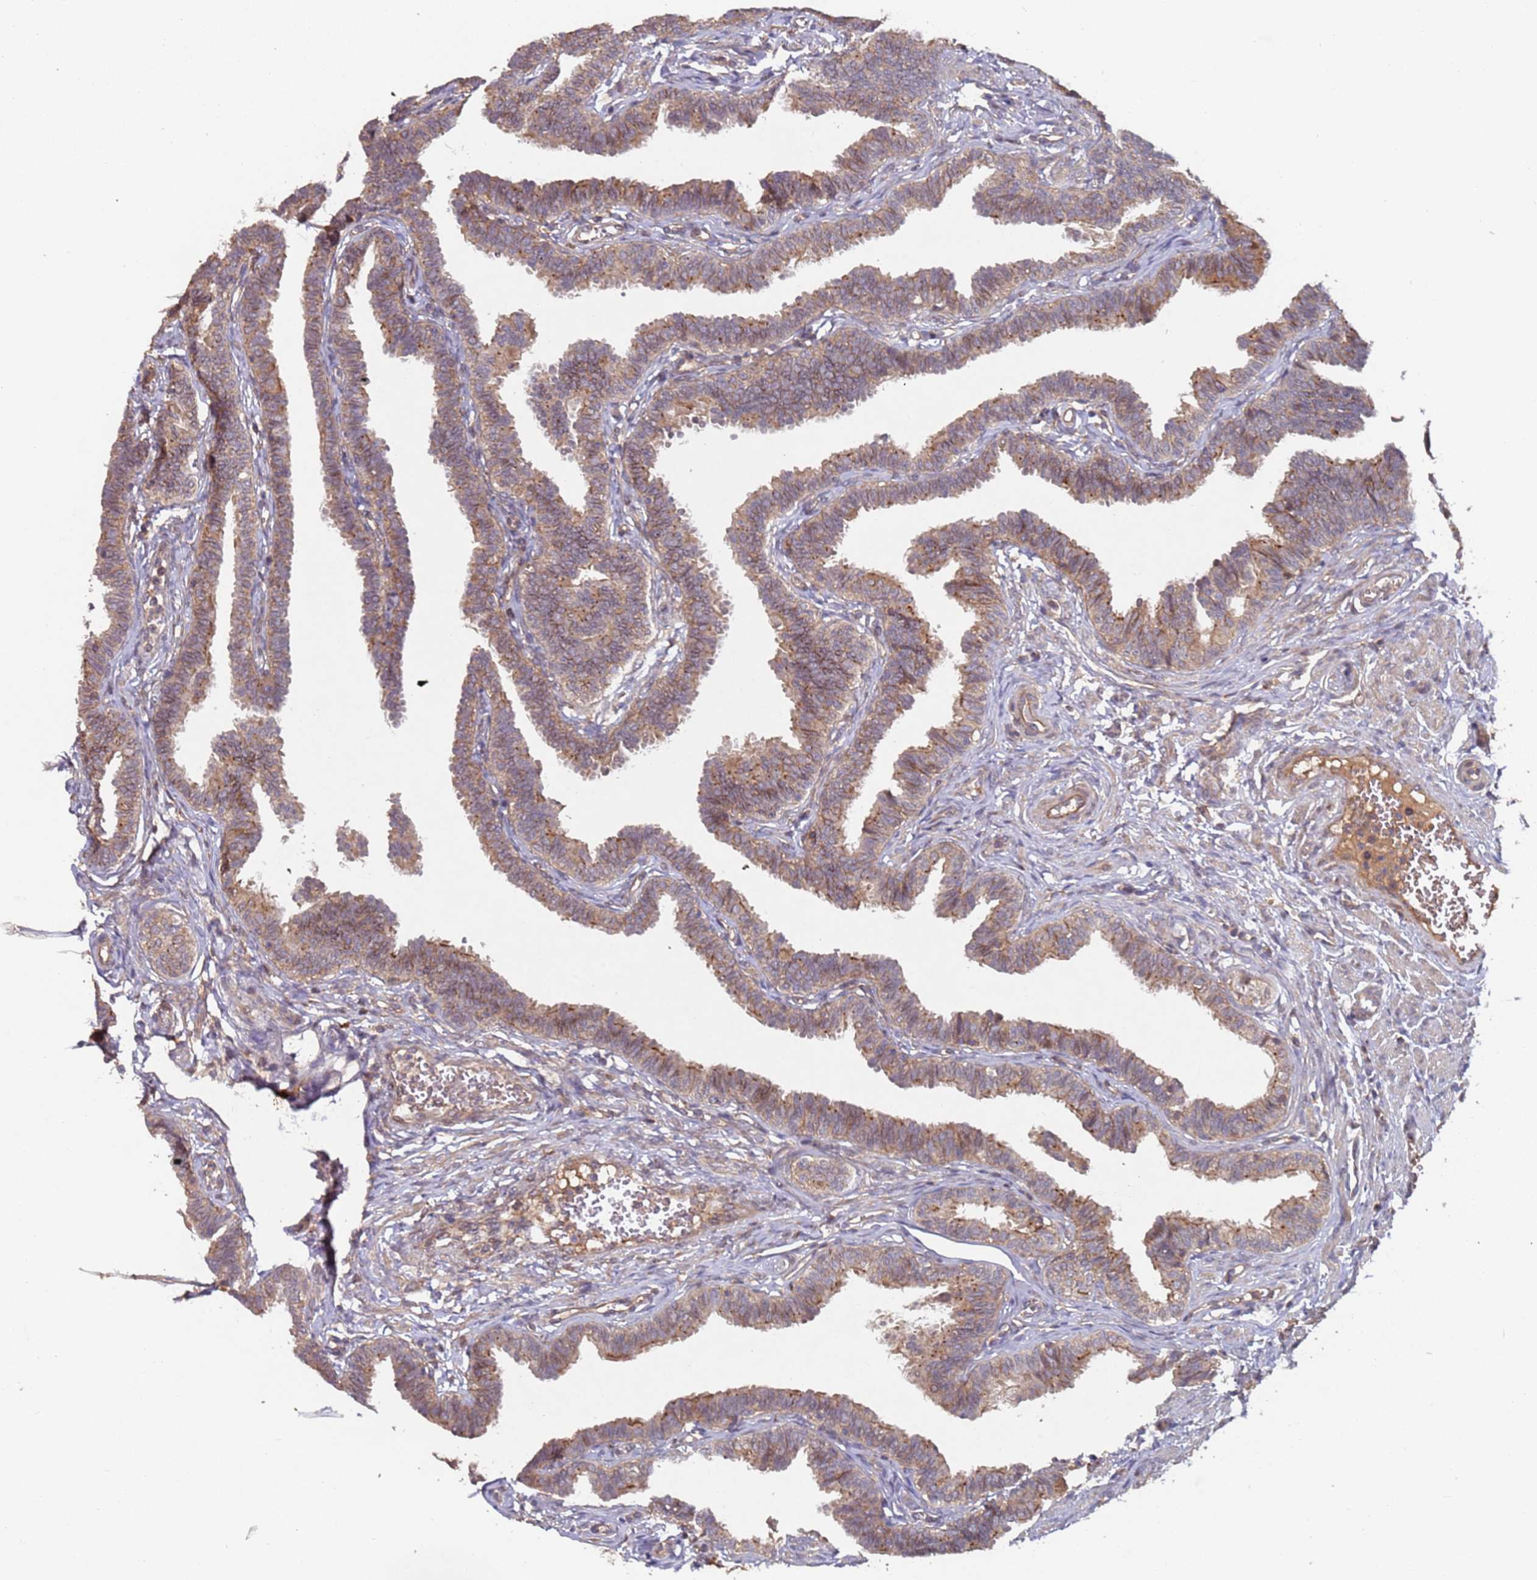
{"staining": {"intensity": "moderate", "quantity": "25%-75%", "location": "cytoplasmic/membranous"}, "tissue": "fallopian tube", "cell_type": "Glandular cells", "image_type": "normal", "snomed": [{"axis": "morphology", "description": "Normal tissue, NOS"}, {"axis": "topography", "description": "Fallopian tube"}, {"axis": "topography", "description": "Ovary"}], "caption": "About 25%-75% of glandular cells in normal human fallopian tube reveal moderate cytoplasmic/membranous protein positivity as visualized by brown immunohistochemical staining.", "gene": "KANSL1L", "patient": {"sex": "female", "age": 23}}